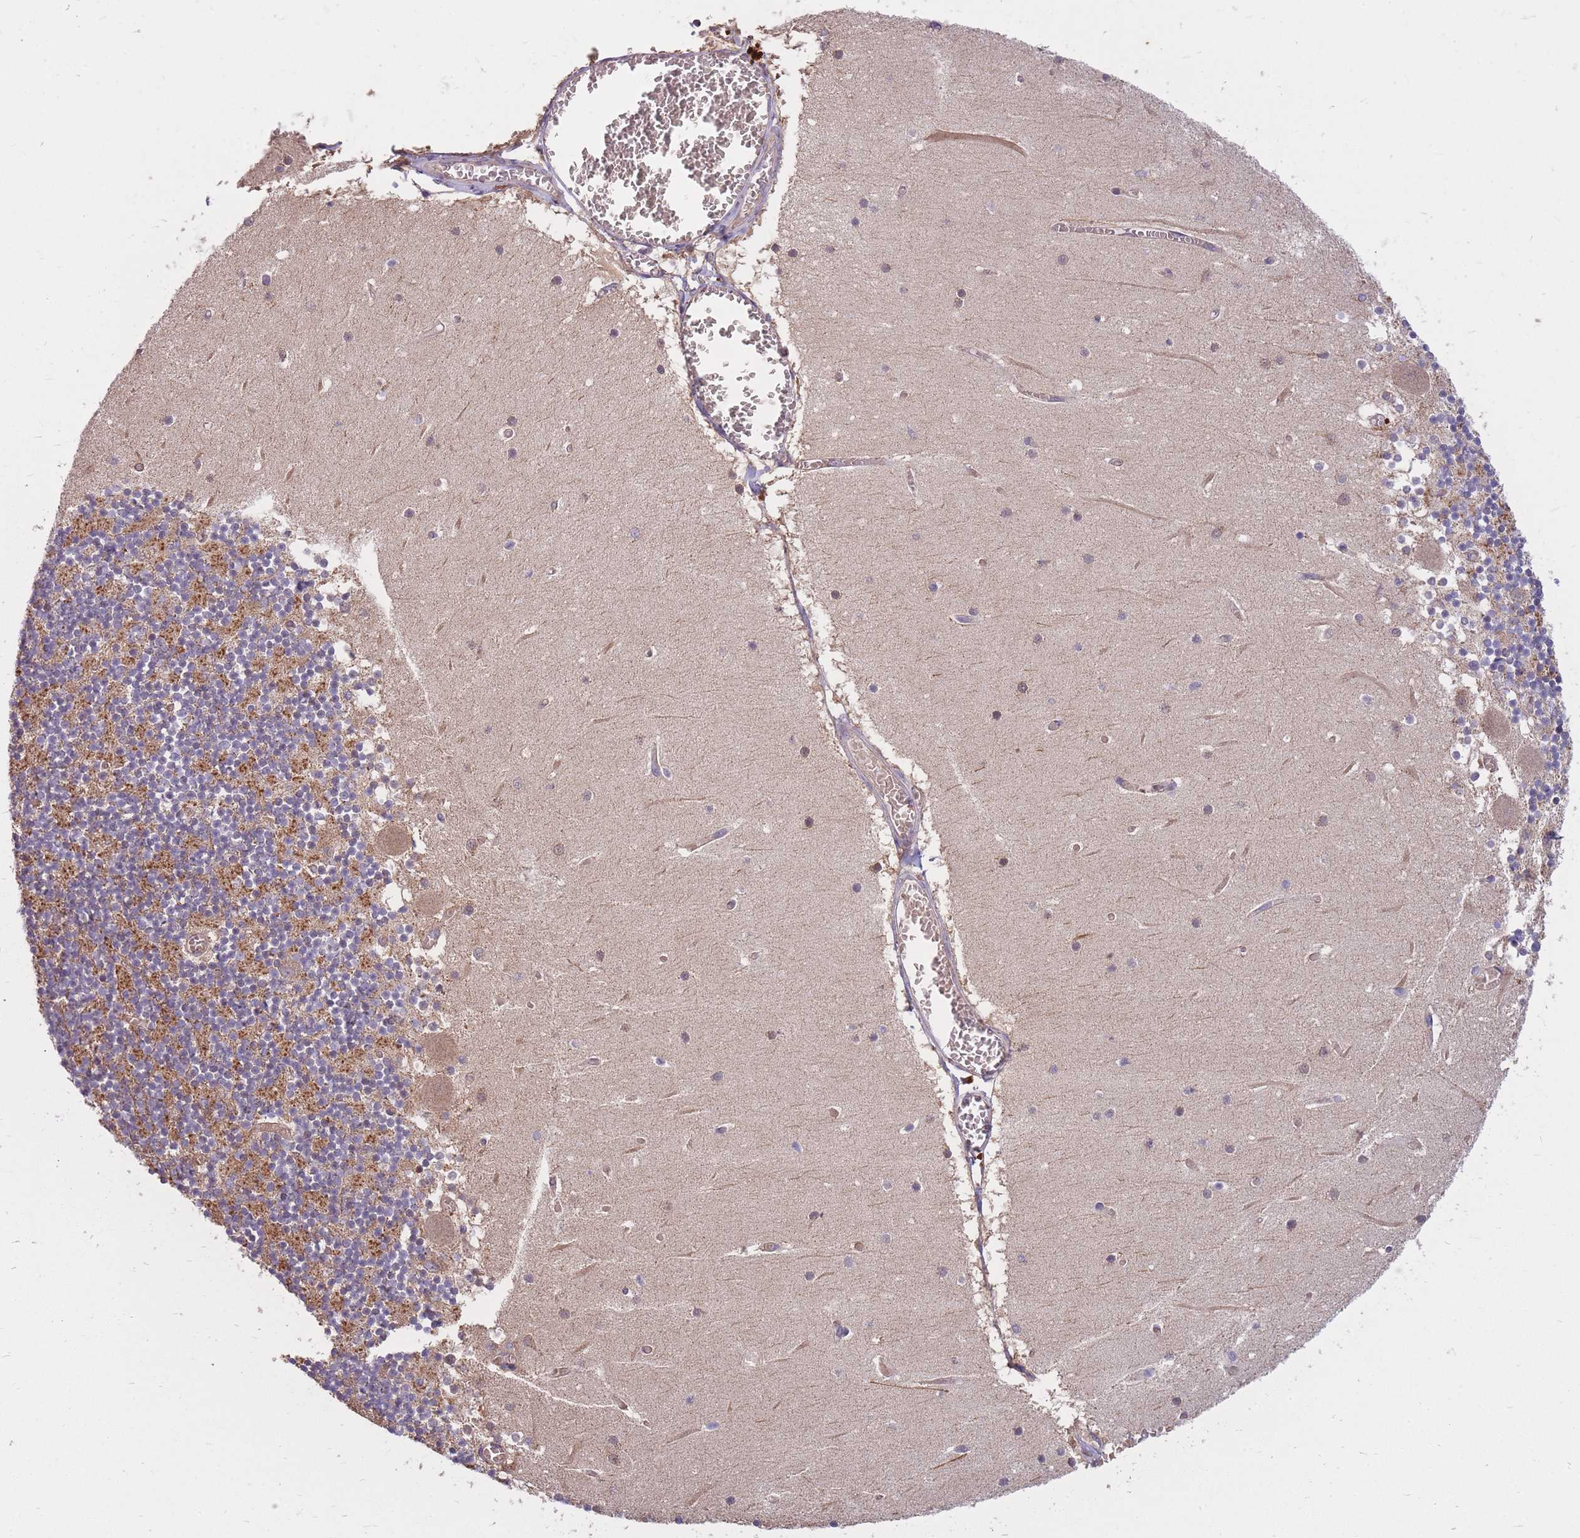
{"staining": {"intensity": "moderate", "quantity": "25%-75%", "location": "cytoplasmic/membranous"}, "tissue": "cerebellum", "cell_type": "Cells in granular layer", "image_type": "normal", "snomed": [{"axis": "morphology", "description": "Normal tissue, NOS"}, {"axis": "topography", "description": "Cerebellum"}], "caption": "DAB (3,3'-diaminobenzidine) immunohistochemical staining of benign cerebellum displays moderate cytoplasmic/membranous protein positivity in about 25%-75% of cells in granular layer.", "gene": "PTPMT1", "patient": {"sex": "female", "age": 28}}